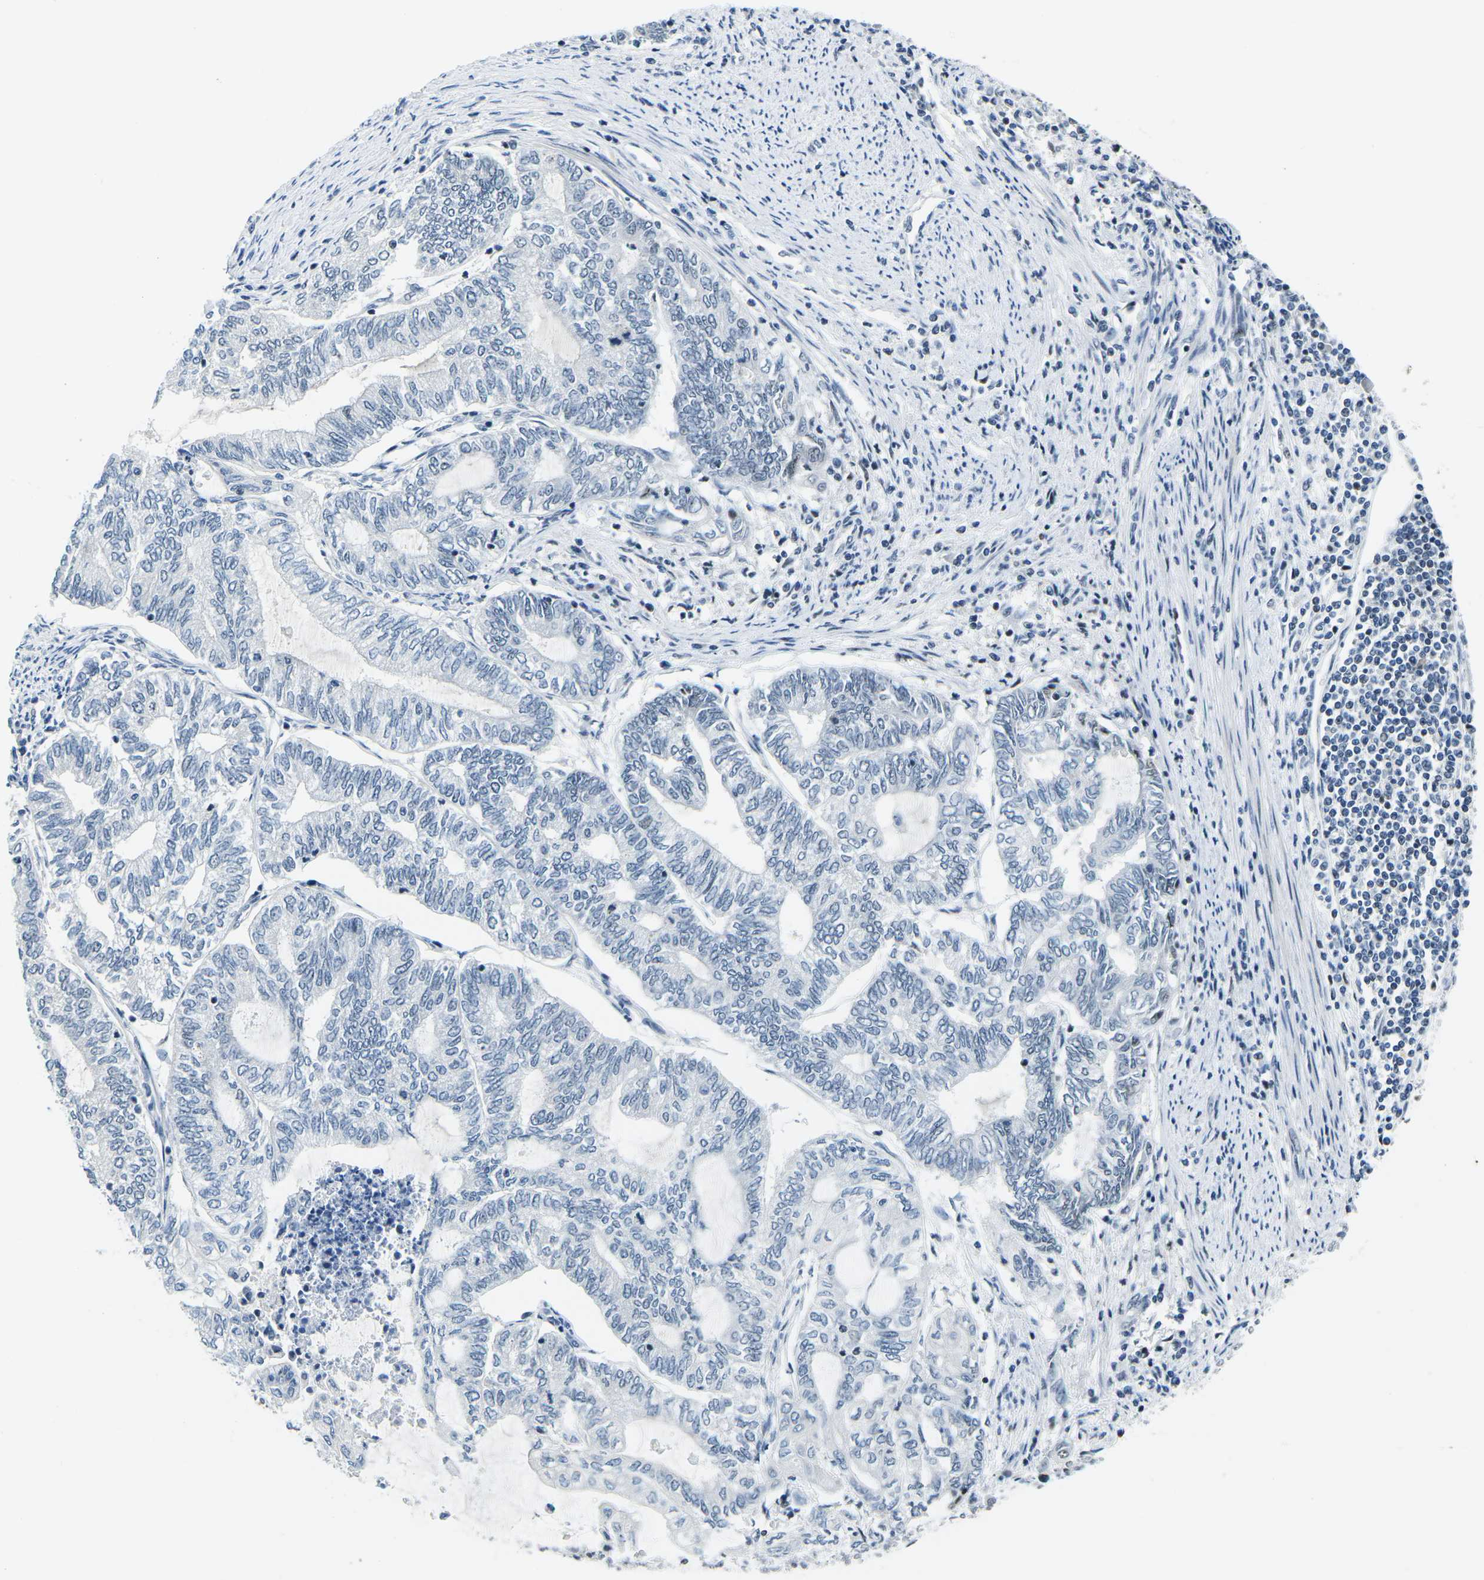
{"staining": {"intensity": "negative", "quantity": "none", "location": "none"}, "tissue": "endometrial cancer", "cell_type": "Tumor cells", "image_type": "cancer", "snomed": [{"axis": "morphology", "description": "Adenocarcinoma, NOS"}, {"axis": "topography", "description": "Uterus"}, {"axis": "topography", "description": "Endometrium"}], "caption": "Immunohistochemical staining of endometrial cancer exhibits no significant positivity in tumor cells. (Brightfield microscopy of DAB (3,3'-diaminobenzidine) IHC at high magnification).", "gene": "PRPF8", "patient": {"sex": "female", "age": 70}}